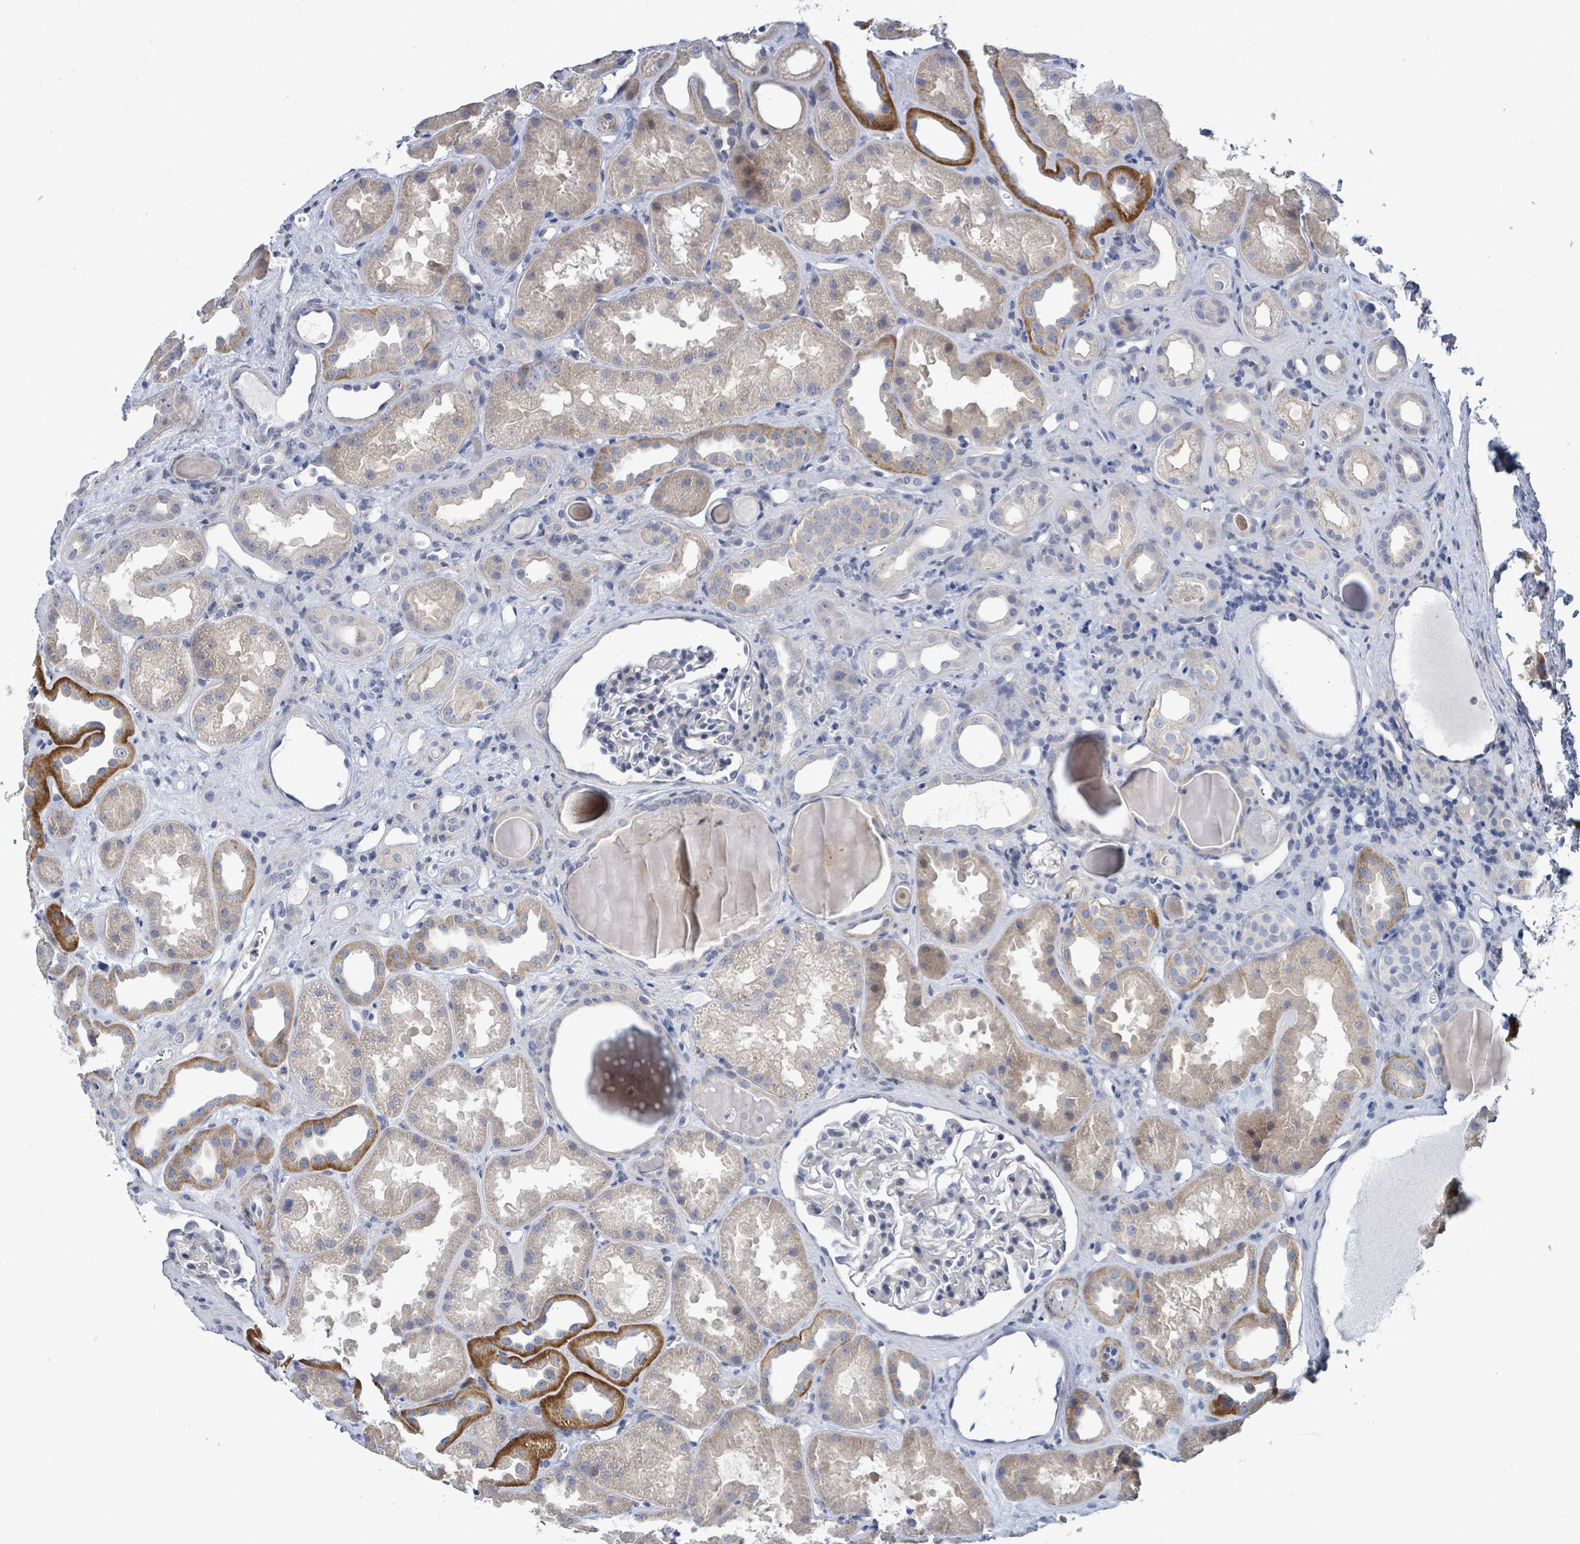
{"staining": {"intensity": "negative", "quantity": "none", "location": "none"}, "tissue": "kidney", "cell_type": "Cells in glomeruli", "image_type": "normal", "snomed": [{"axis": "morphology", "description": "Normal tissue, NOS"}, {"axis": "topography", "description": "Kidney"}], "caption": "The immunohistochemistry (IHC) micrograph has no significant expression in cells in glomeruli of kidney.", "gene": "C9orf152", "patient": {"sex": "male", "age": 61}}